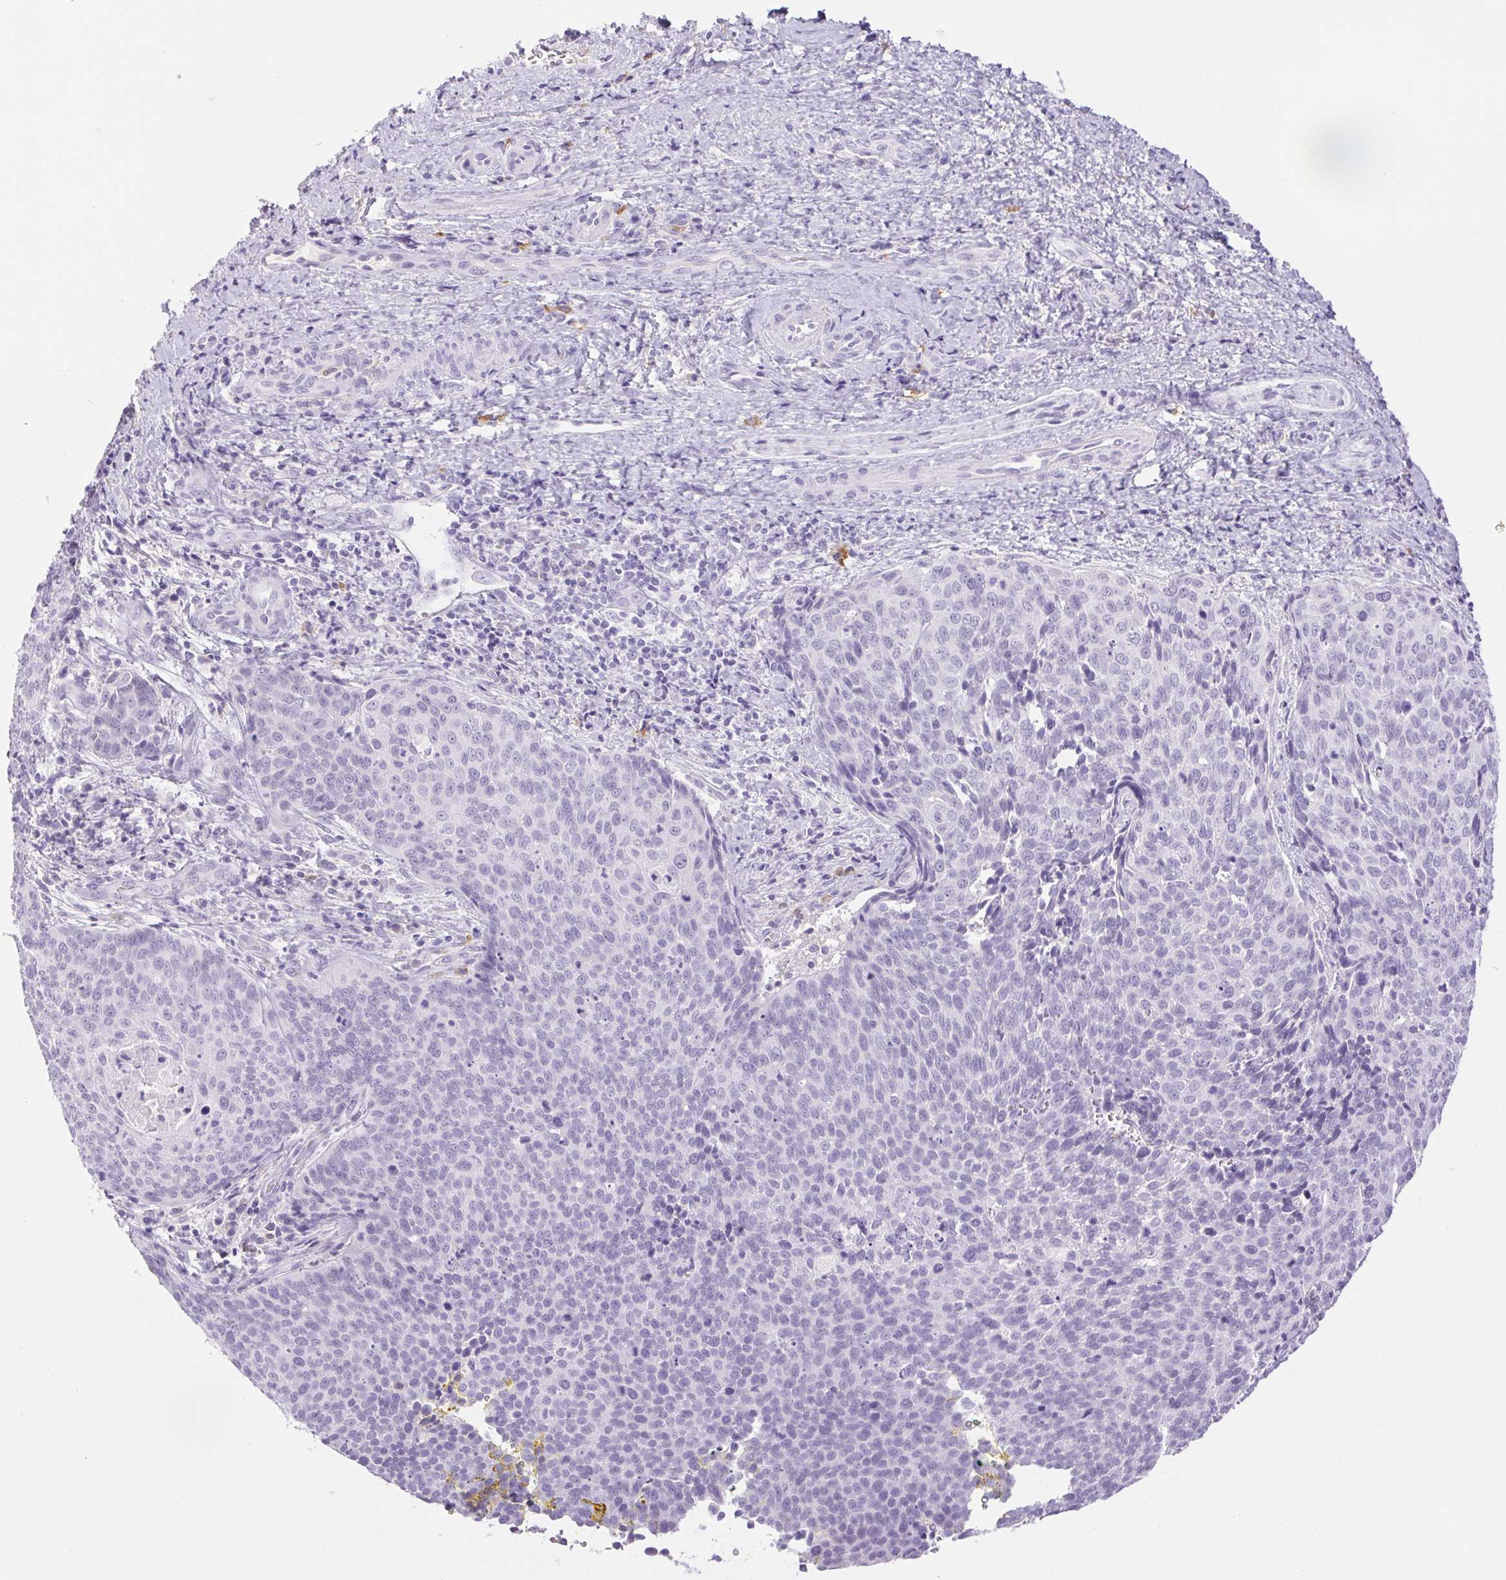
{"staining": {"intensity": "negative", "quantity": "none", "location": "none"}, "tissue": "cervical cancer", "cell_type": "Tumor cells", "image_type": "cancer", "snomed": [{"axis": "morphology", "description": "Squamous cell carcinoma, NOS"}, {"axis": "topography", "description": "Cervix"}], "caption": "An IHC histopathology image of cervical squamous cell carcinoma is shown. There is no staining in tumor cells of cervical squamous cell carcinoma. The staining is performed using DAB brown chromogen with nuclei counter-stained in using hematoxylin.", "gene": "PAPPA2", "patient": {"sex": "female", "age": 34}}